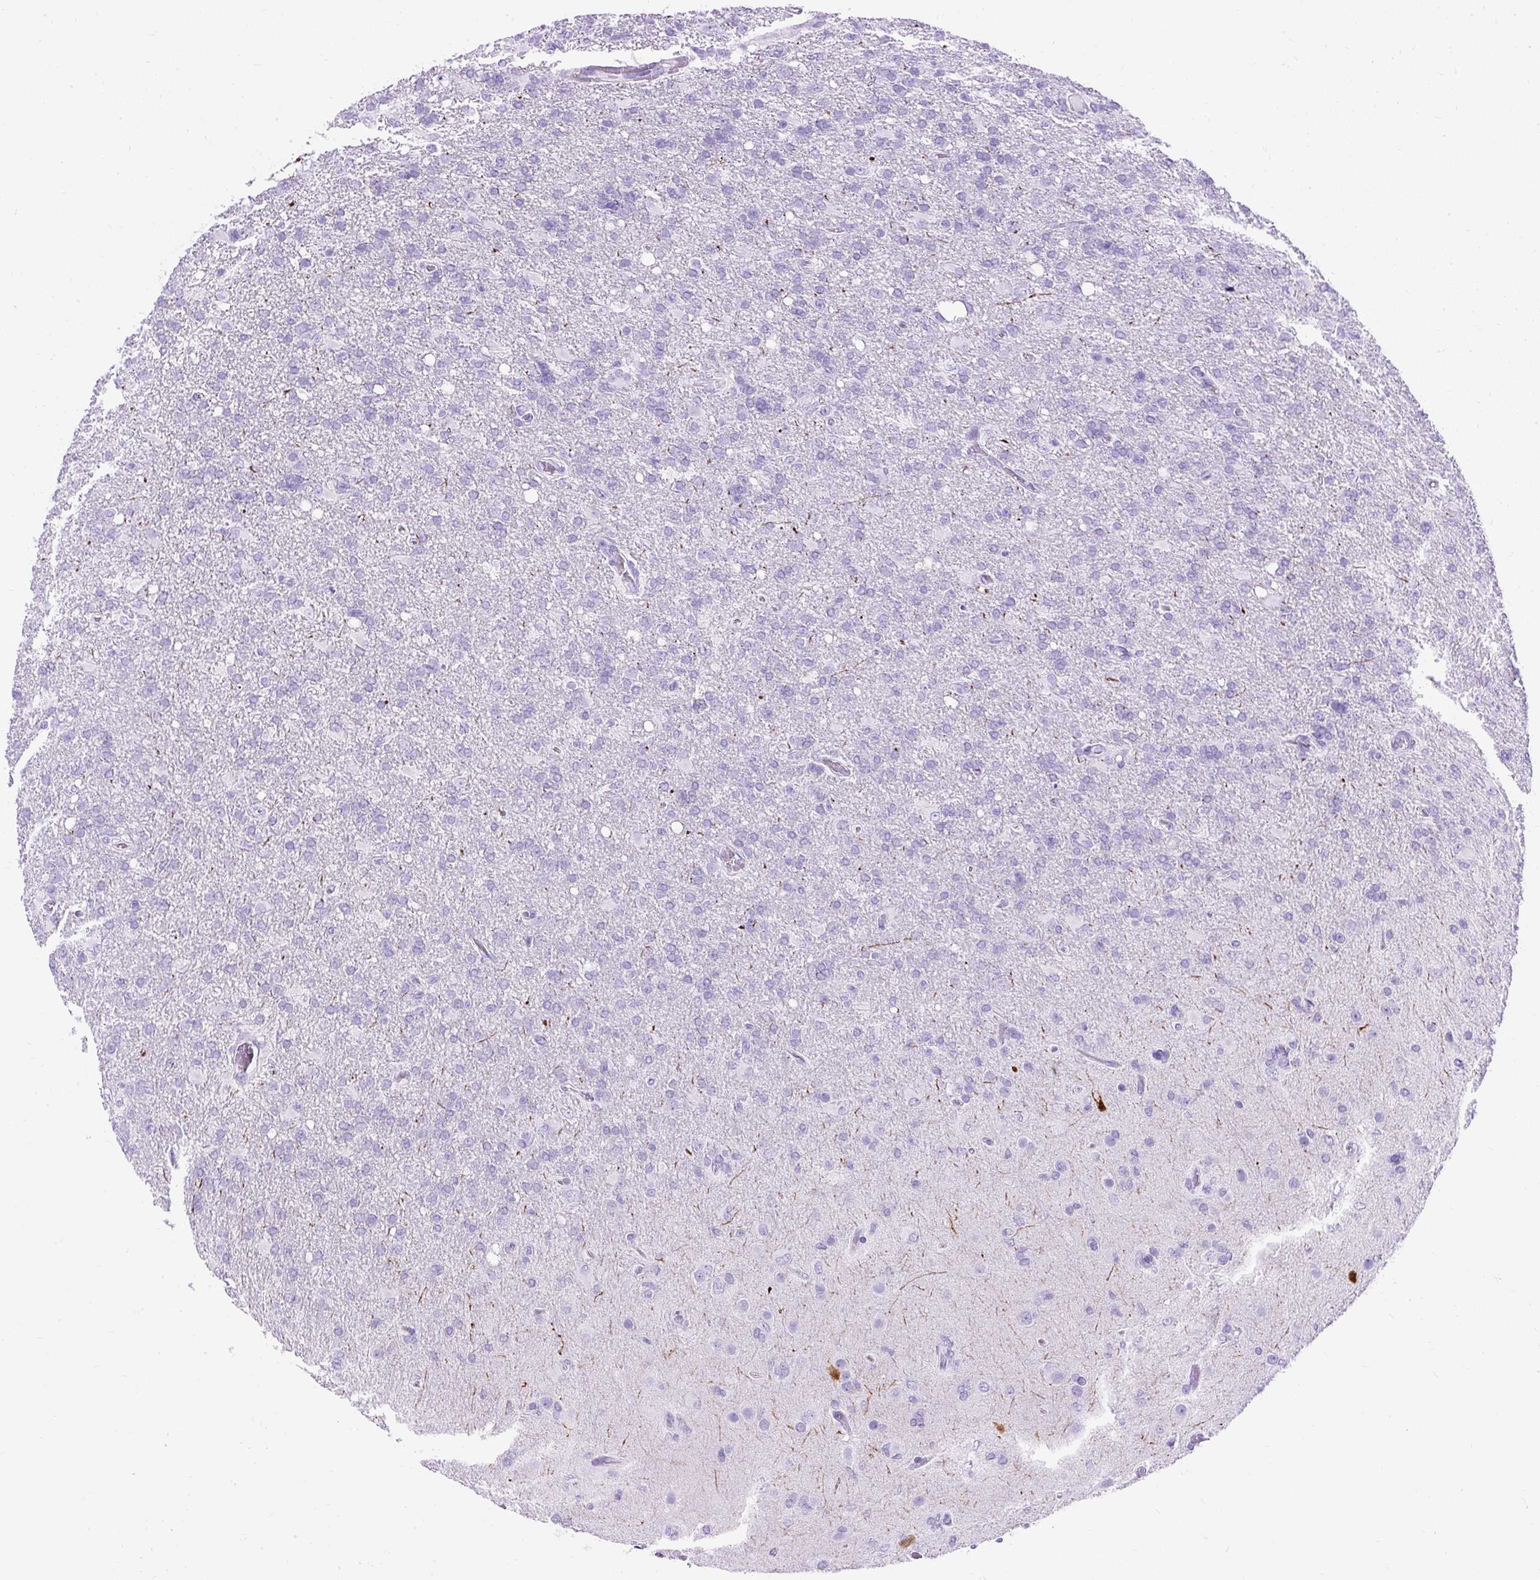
{"staining": {"intensity": "negative", "quantity": "none", "location": "none"}, "tissue": "glioma", "cell_type": "Tumor cells", "image_type": "cancer", "snomed": [{"axis": "morphology", "description": "Glioma, malignant, High grade"}, {"axis": "topography", "description": "Brain"}], "caption": "A micrograph of human glioma is negative for staining in tumor cells. (DAB immunohistochemistry (IHC) with hematoxylin counter stain).", "gene": "PVALB", "patient": {"sex": "male", "age": 61}}